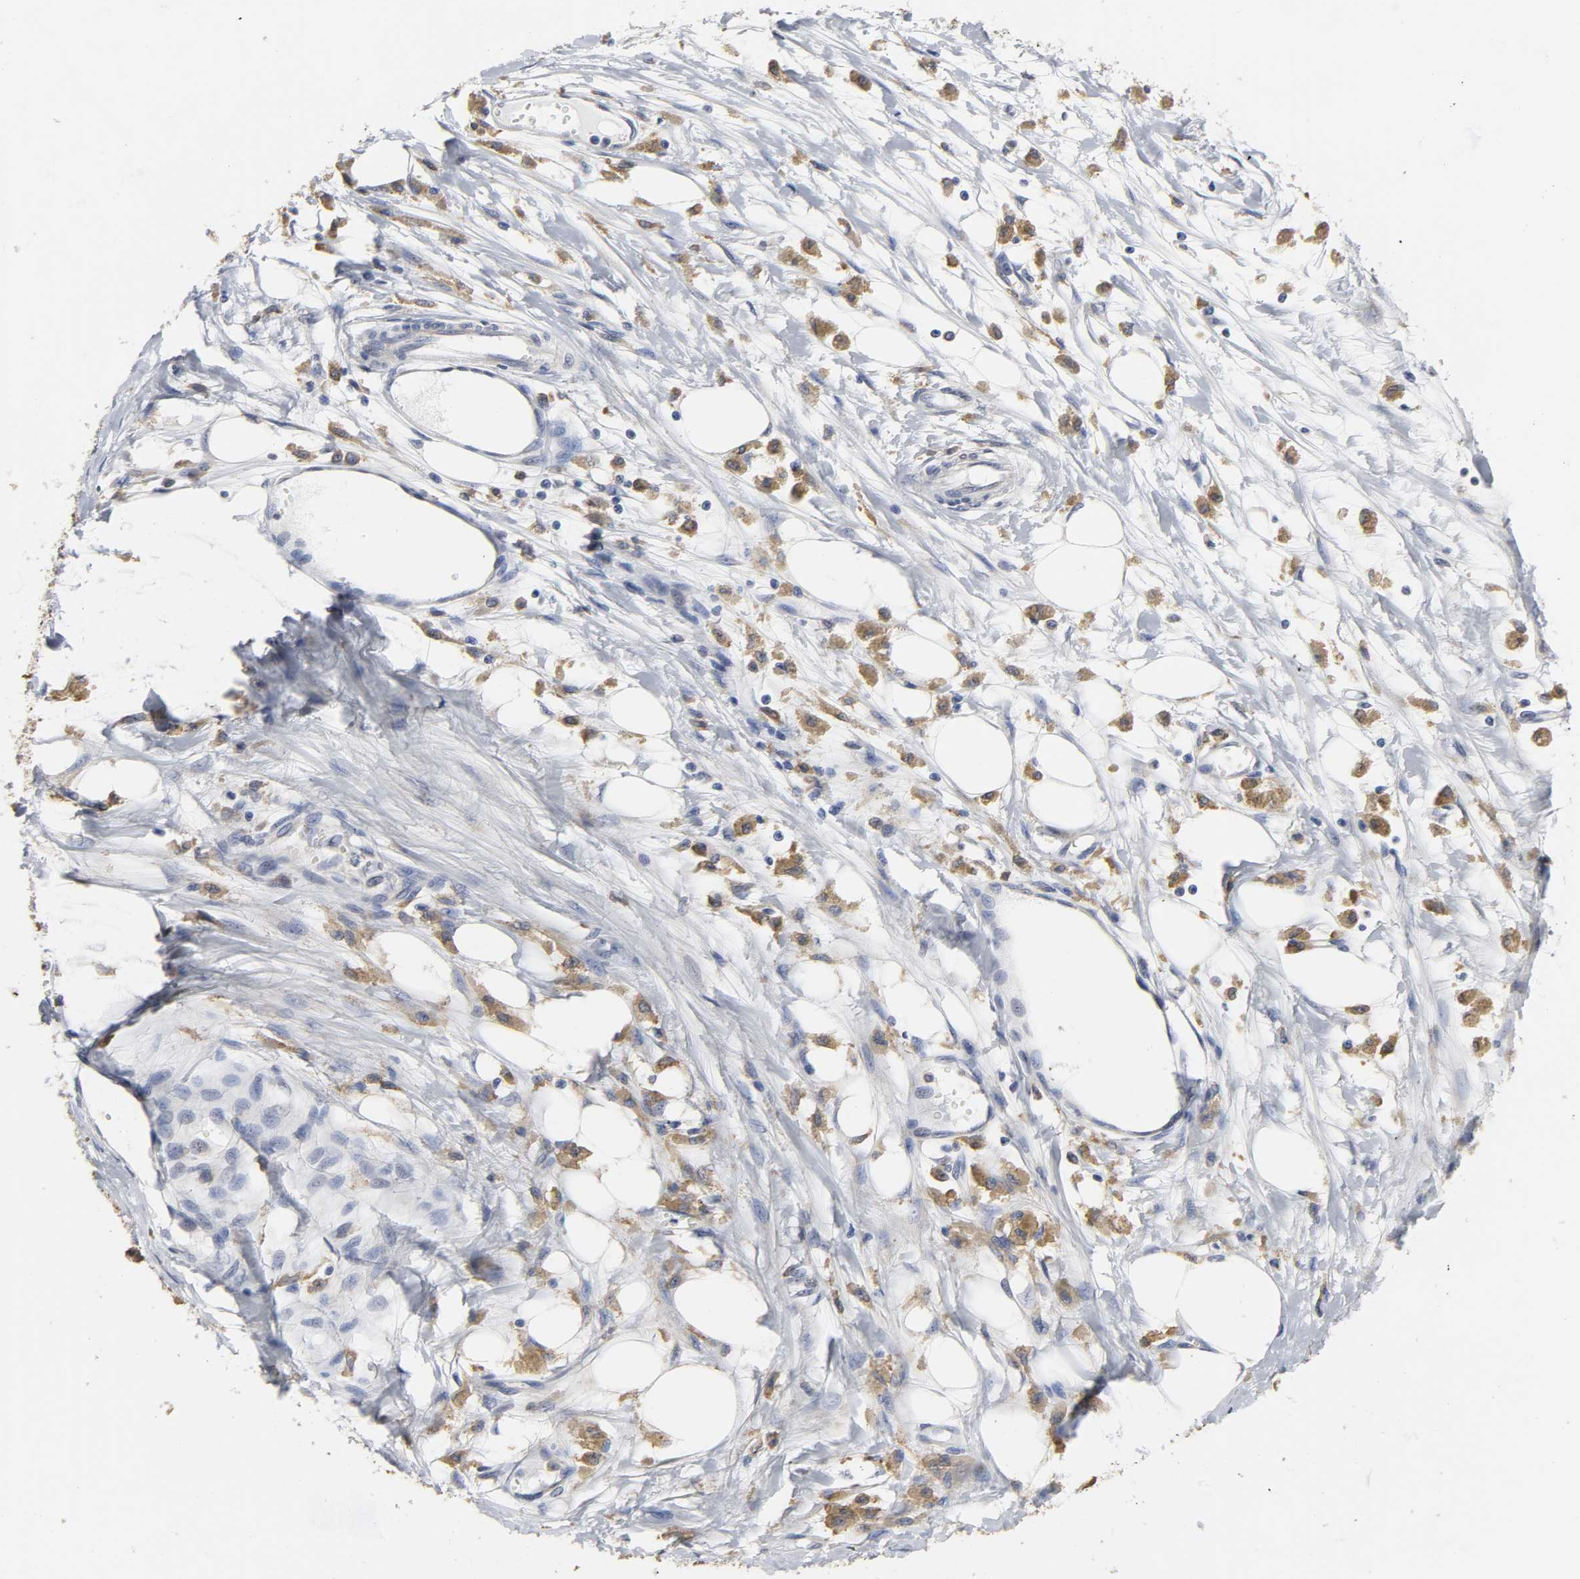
{"staining": {"intensity": "moderate", "quantity": ">75%", "location": "cytoplasmic/membranous"}, "tissue": "melanoma", "cell_type": "Tumor cells", "image_type": "cancer", "snomed": [{"axis": "morphology", "description": "Malignant melanoma, Metastatic site"}, {"axis": "topography", "description": "Lymph node"}], "caption": "A brown stain labels moderate cytoplasmic/membranous expression of a protein in malignant melanoma (metastatic site) tumor cells. Immunohistochemistry (ihc) stains the protein in brown and the nuclei are stained blue.", "gene": "HCK", "patient": {"sex": "male", "age": 59}}